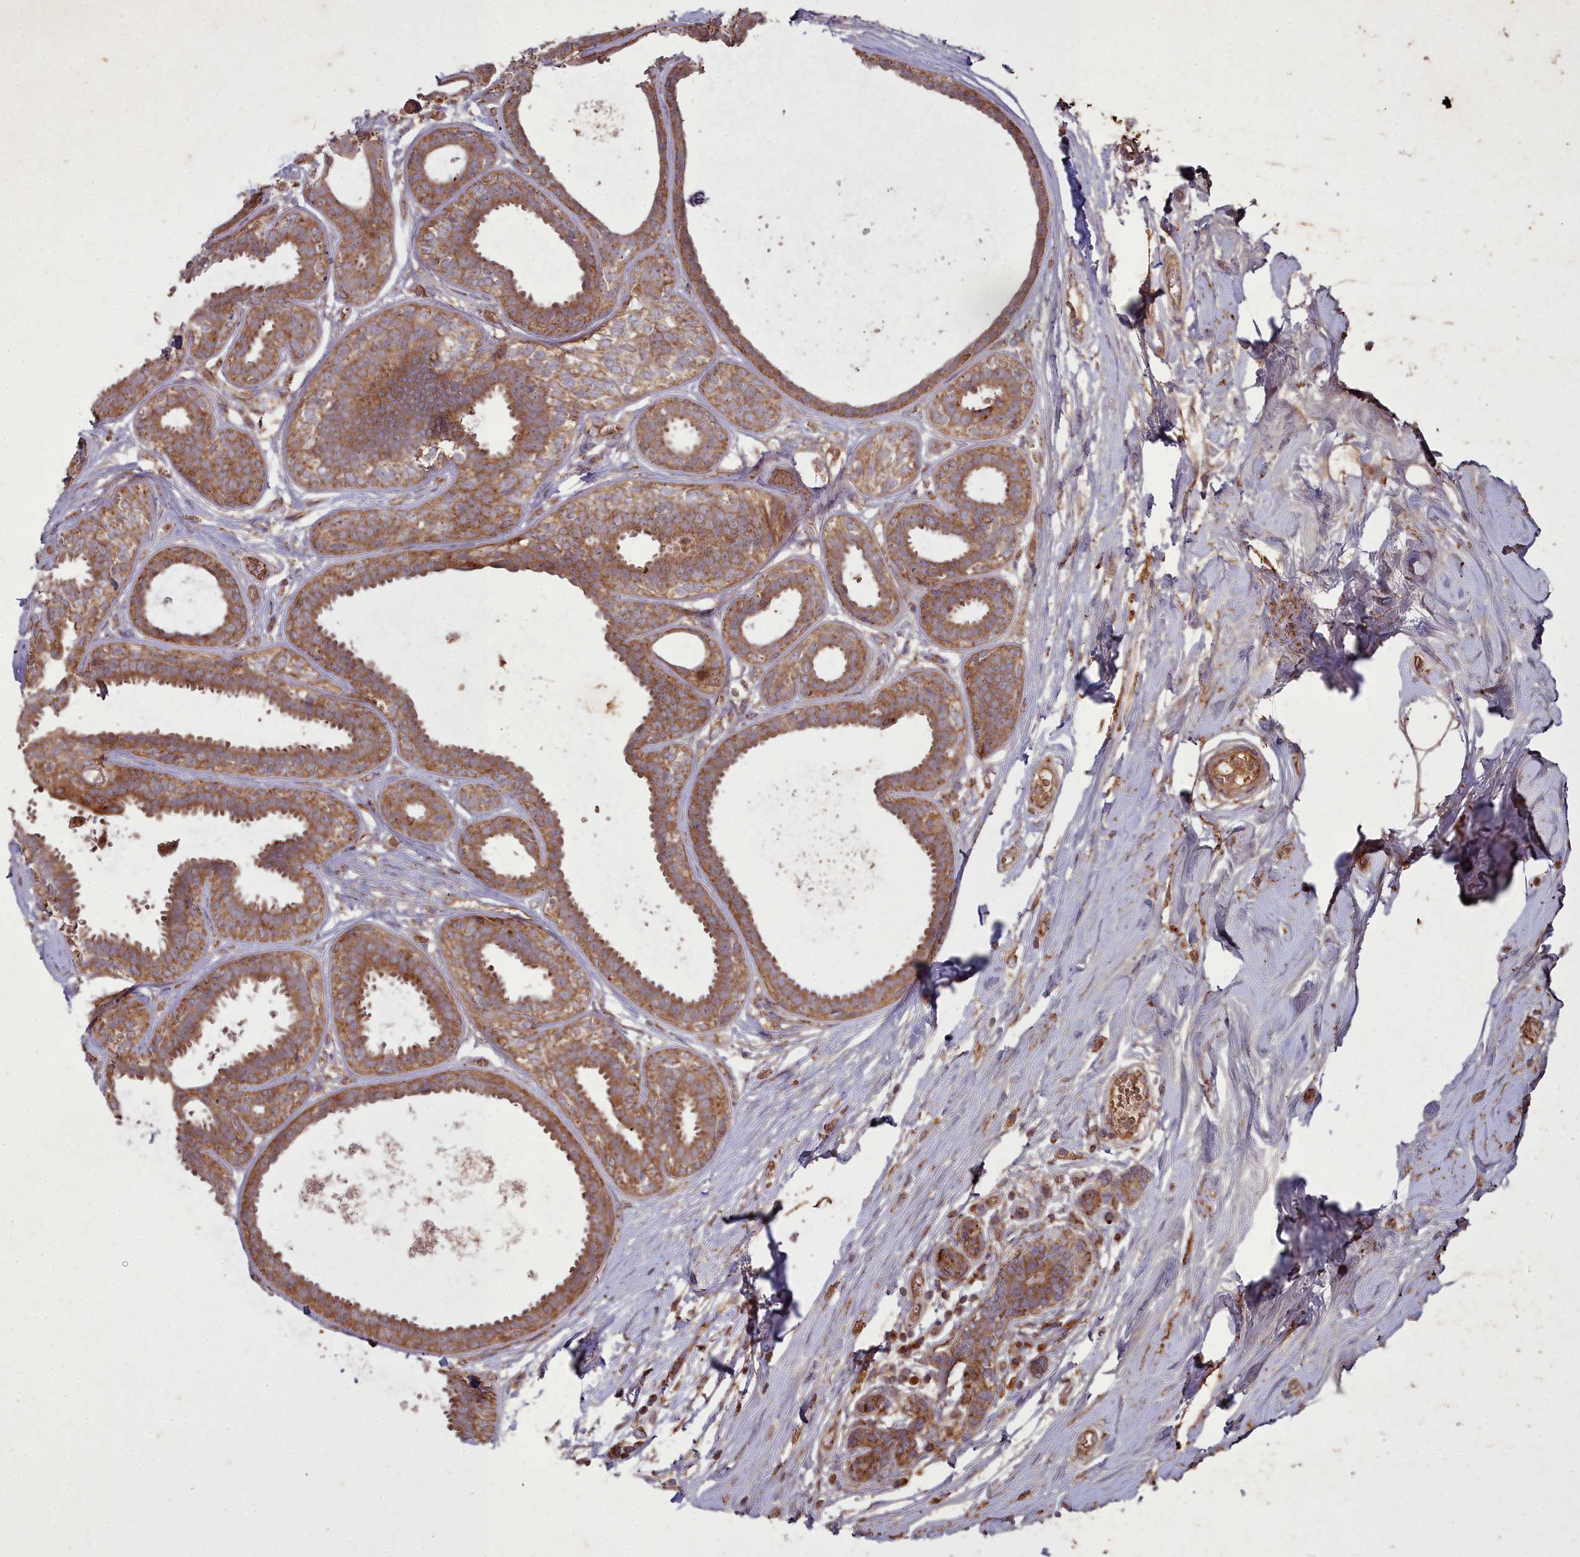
{"staining": {"intensity": "moderate", "quantity": ">75%", "location": "cytoplasmic/membranous"}, "tissue": "breast cancer", "cell_type": "Tumor cells", "image_type": "cancer", "snomed": [{"axis": "morphology", "description": "Lobular carcinoma"}, {"axis": "topography", "description": "Breast"}], "caption": "Immunohistochemistry (IHC) photomicrograph of human lobular carcinoma (breast) stained for a protein (brown), which demonstrates medium levels of moderate cytoplasmic/membranous expression in approximately >75% of tumor cells.", "gene": "COX11", "patient": {"sex": "female", "age": 58}}